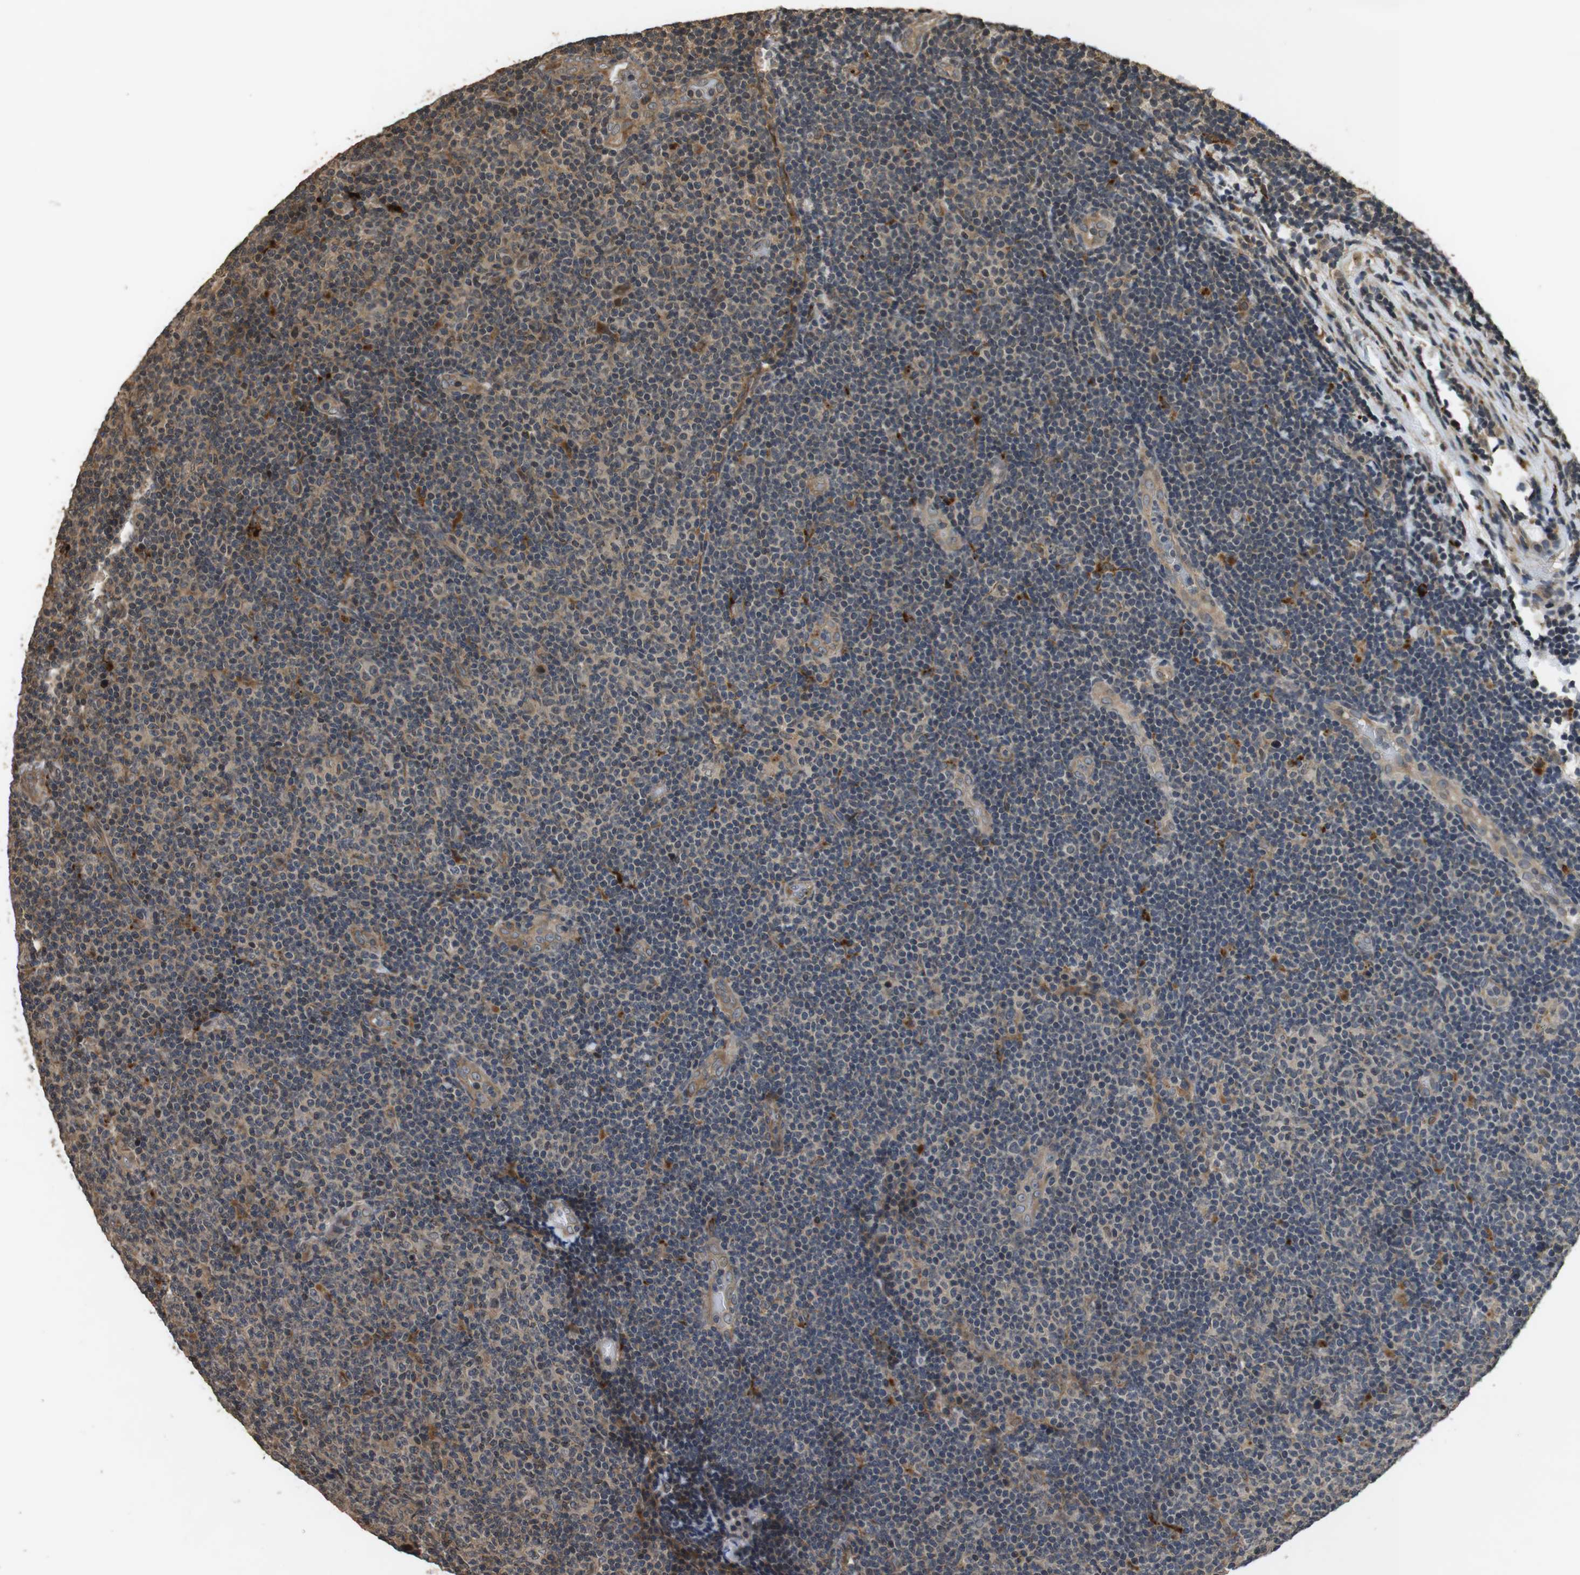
{"staining": {"intensity": "weak", "quantity": "25%-75%", "location": "cytoplasmic/membranous"}, "tissue": "lymphoma", "cell_type": "Tumor cells", "image_type": "cancer", "snomed": [{"axis": "morphology", "description": "Malignant lymphoma, non-Hodgkin's type, Low grade"}, {"axis": "topography", "description": "Lymph node"}], "caption": "A micrograph of lymphoma stained for a protein demonstrates weak cytoplasmic/membranous brown staining in tumor cells. The staining is performed using DAB (3,3'-diaminobenzidine) brown chromogen to label protein expression. The nuclei are counter-stained blue using hematoxylin.", "gene": "FZD10", "patient": {"sex": "male", "age": 83}}